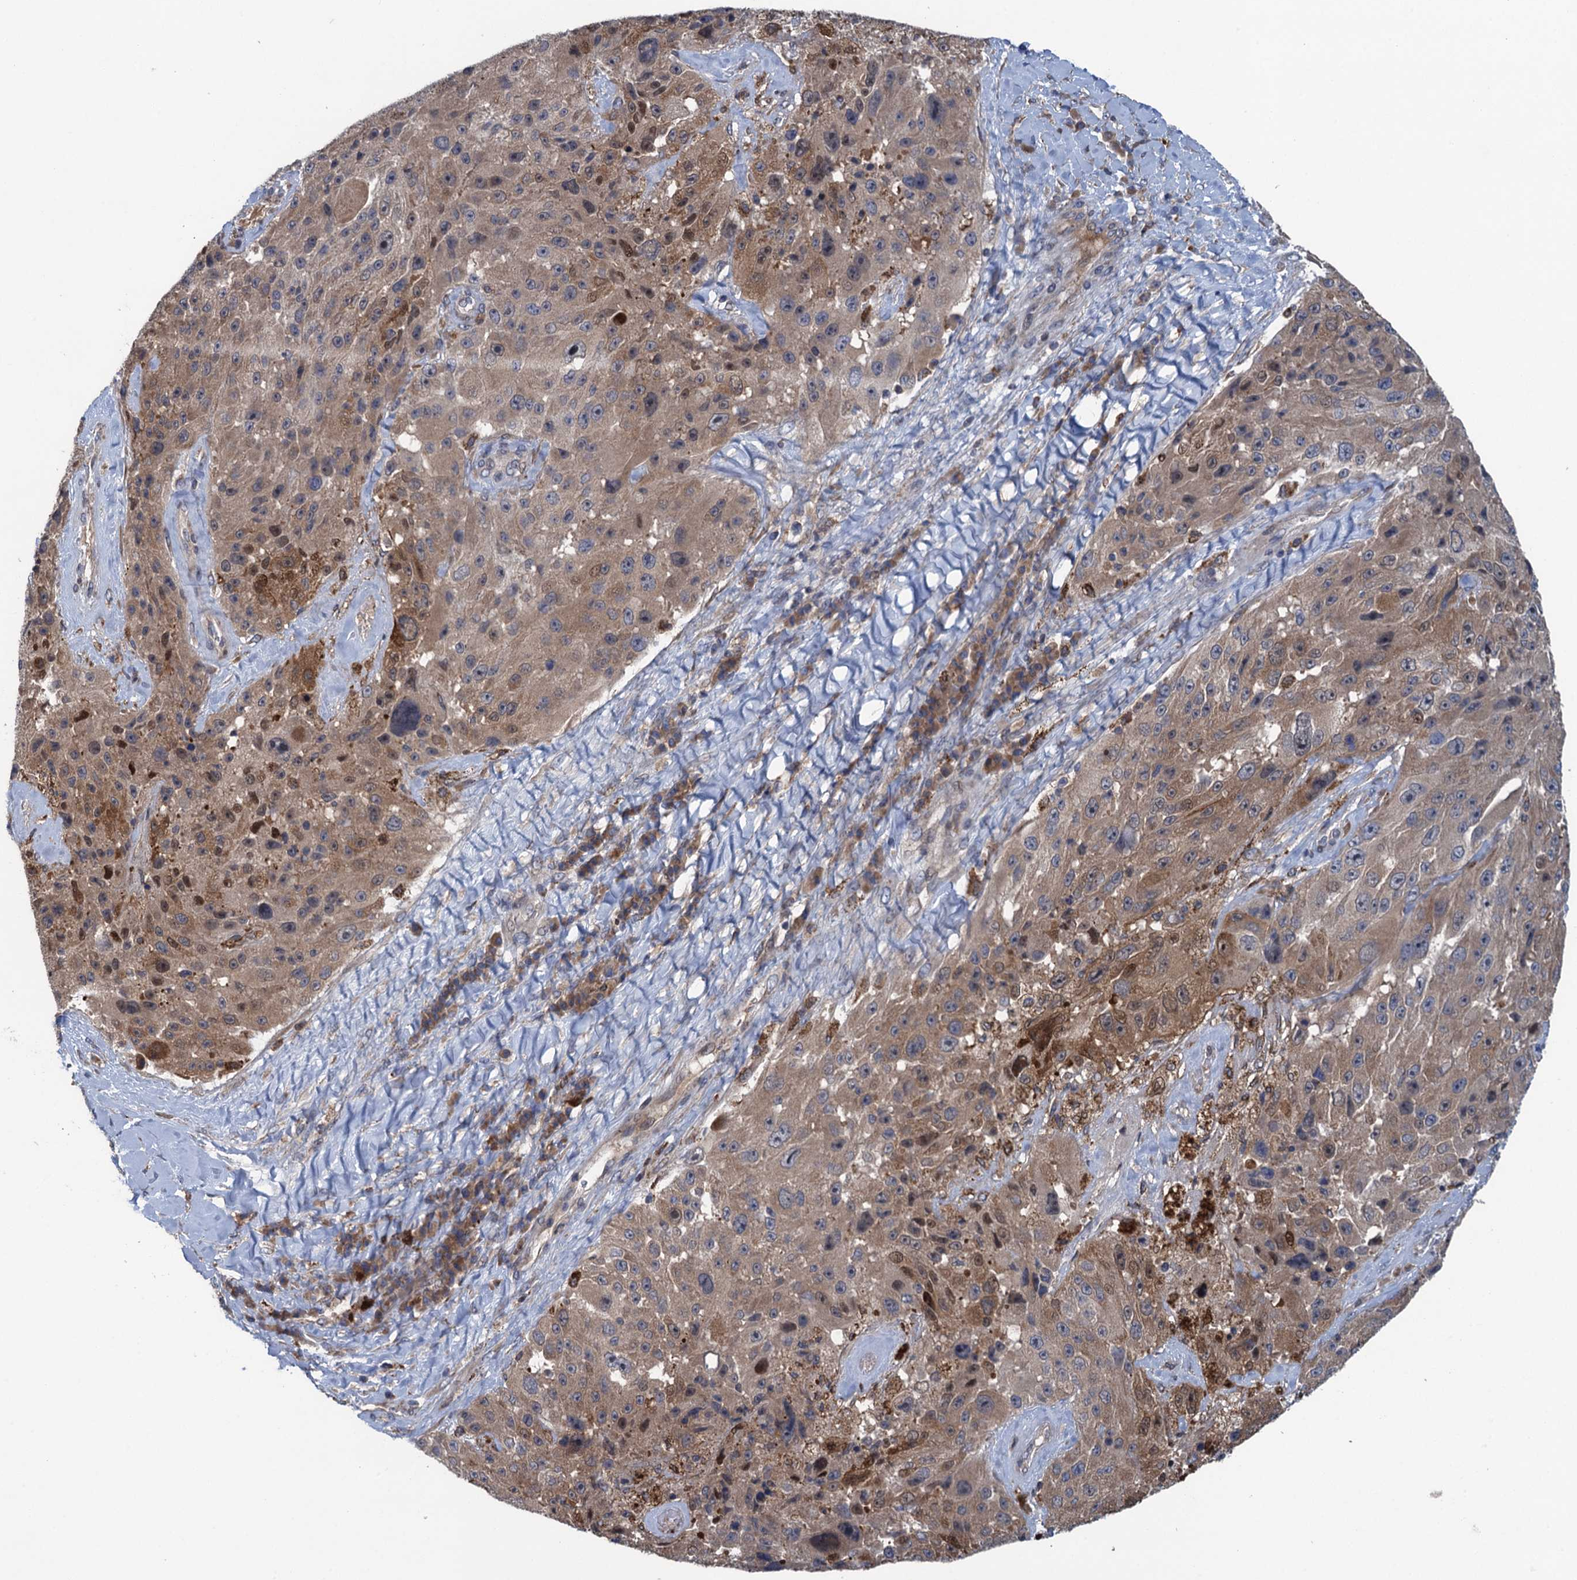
{"staining": {"intensity": "moderate", "quantity": "<25%", "location": "cytoplasmic/membranous,nuclear"}, "tissue": "melanoma", "cell_type": "Tumor cells", "image_type": "cancer", "snomed": [{"axis": "morphology", "description": "Malignant melanoma, Metastatic site"}, {"axis": "topography", "description": "Lymph node"}], "caption": "Melanoma tissue displays moderate cytoplasmic/membranous and nuclear positivity in approximately <25% of tumor cells", "gene": "CNTN5", "patient": {"sex": "male", "age": 62}}